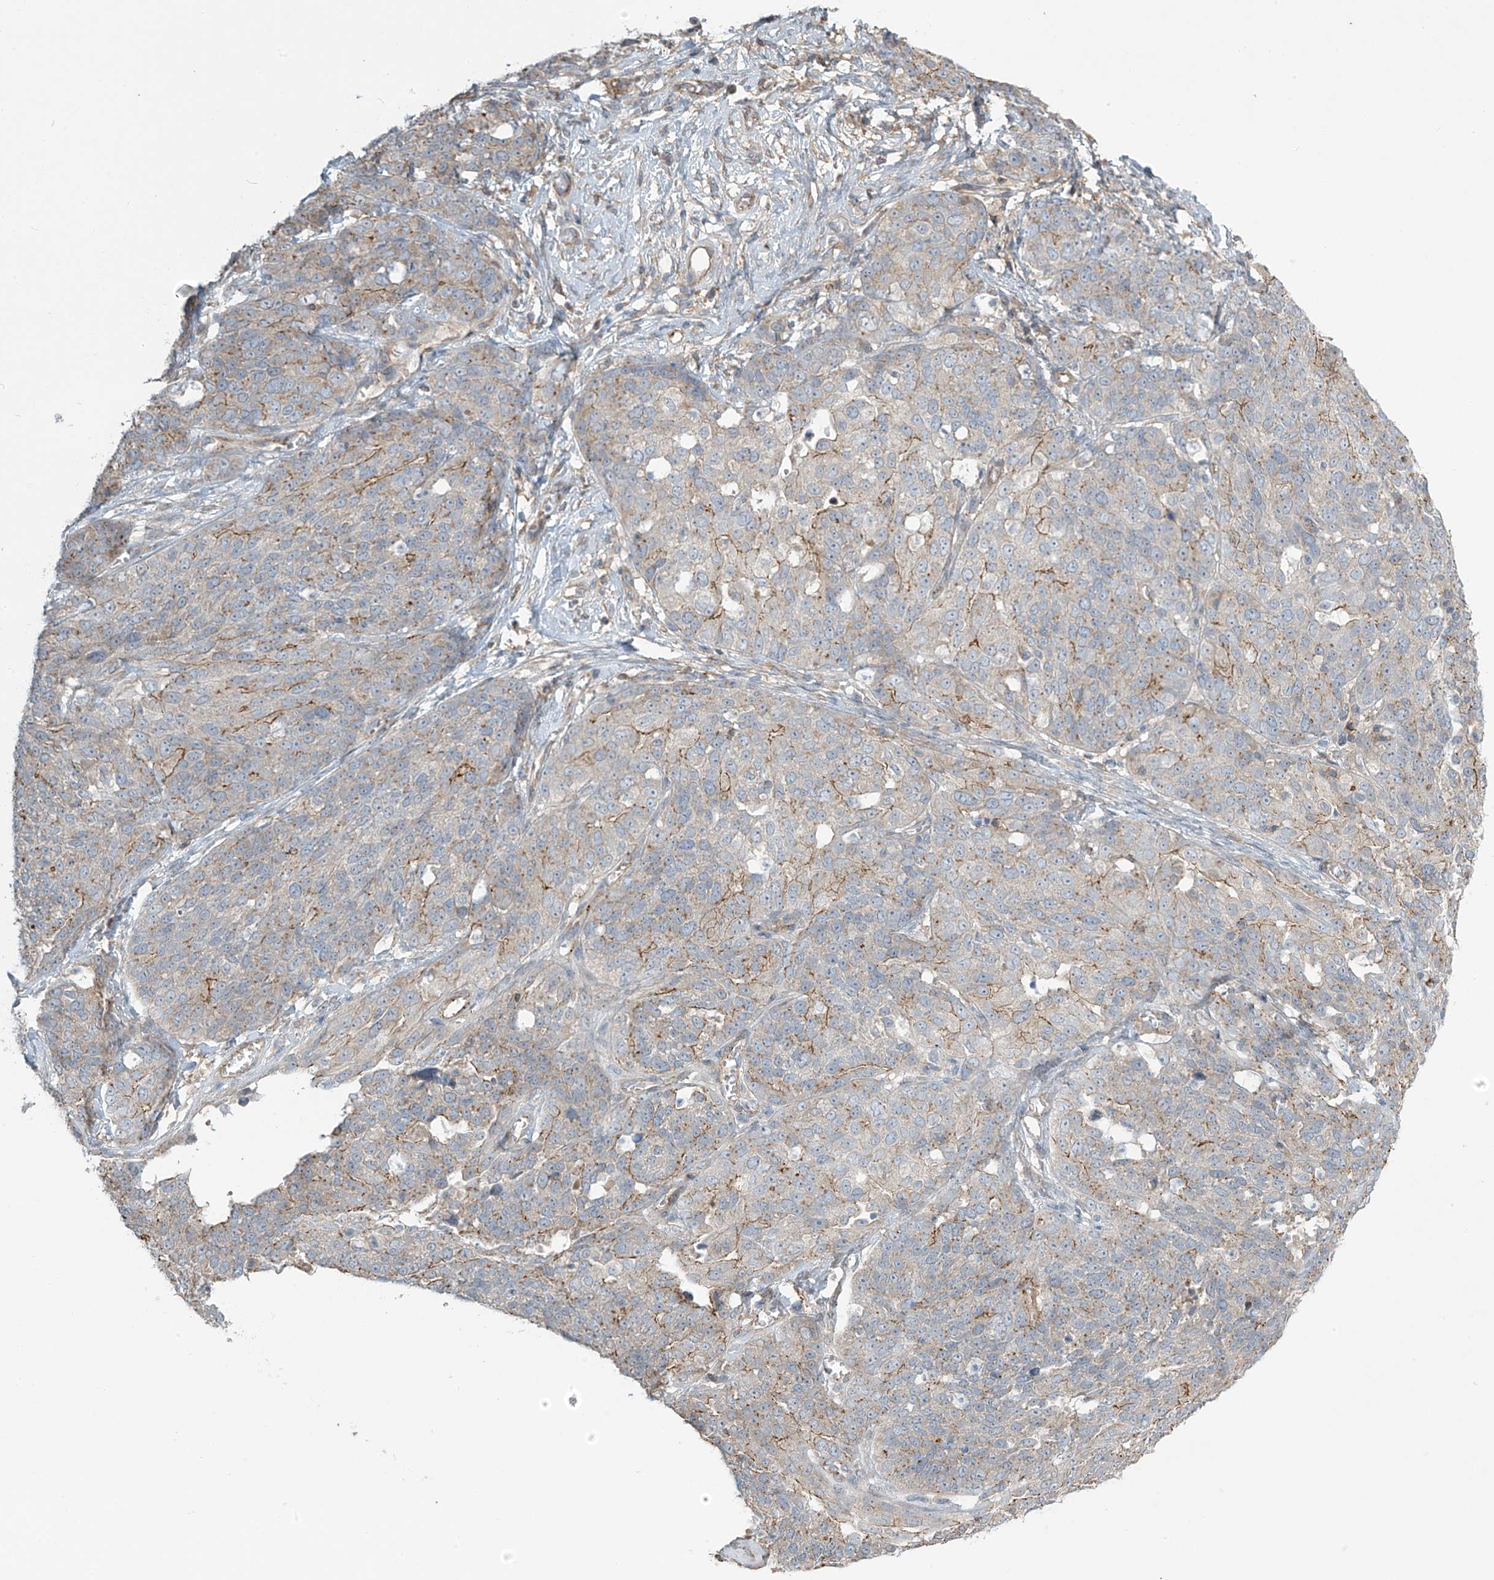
{"staining": {"intensity": "moderate", "quantity": "<25%", "location": "cytoplasmic/membranous"}, "tissue": "ovarian cancer", "cell_type": "Tumor cells", "image_type": "cancer", "snomed": [{"axis": "morphology", "description": "Cystadenocarcinoma, serous, NOS"}, {"axis": "topography", "description": "Ovary"}], "caption": "High-magnification brightfield microscopy of ovarian cancer stained with DAB (3,3'-diaminobenzidine) (brown) and counterstained with hematoxylin (blue). tumor cells exhibit moderate cytoplasmic/membranous positivity is present in about<25% of cells.", "gene": "SLC9A2", "patient": {"sex": "female", "age": 44}}